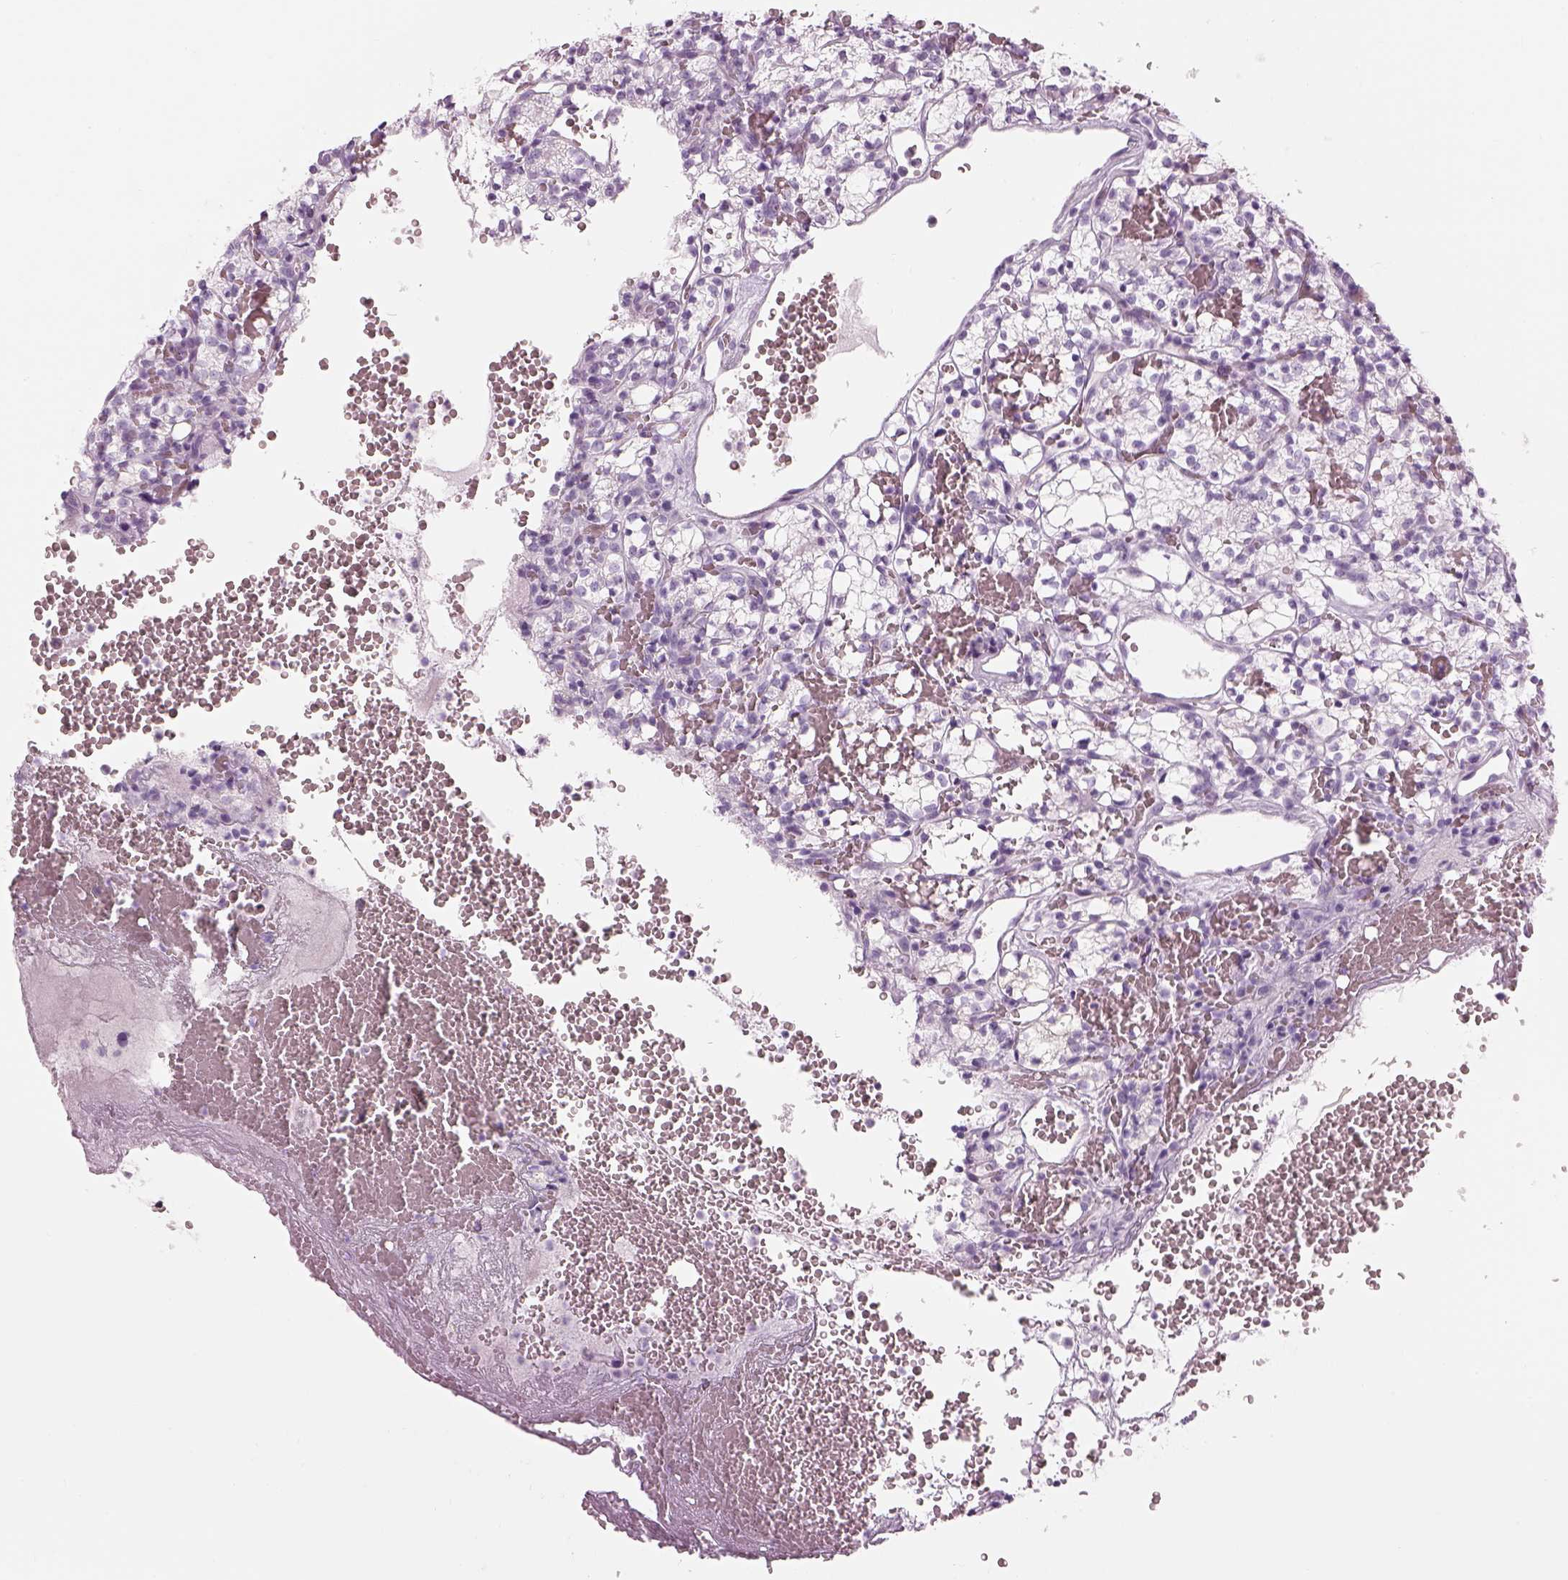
{"staining": {"intensity": "negative", "quantity": "none", "location": "none"}, "tissue": "renal cancer", "cell_type": "Tumor cells", "image_type": "cancer", "snomed": [{"axis": "morphology", "description": "Adenocarcinoma, NOS"}, {"axis": "topography", "description": "Kidney"}], "caption": "DAB immunohistochemical staining of human renal cancer reveals no significant staining in tumor cells. (IHC, brightfield microscopy, high magnification).", "gene": "SAG", "patient": {"sex": "female", "age": 69}}